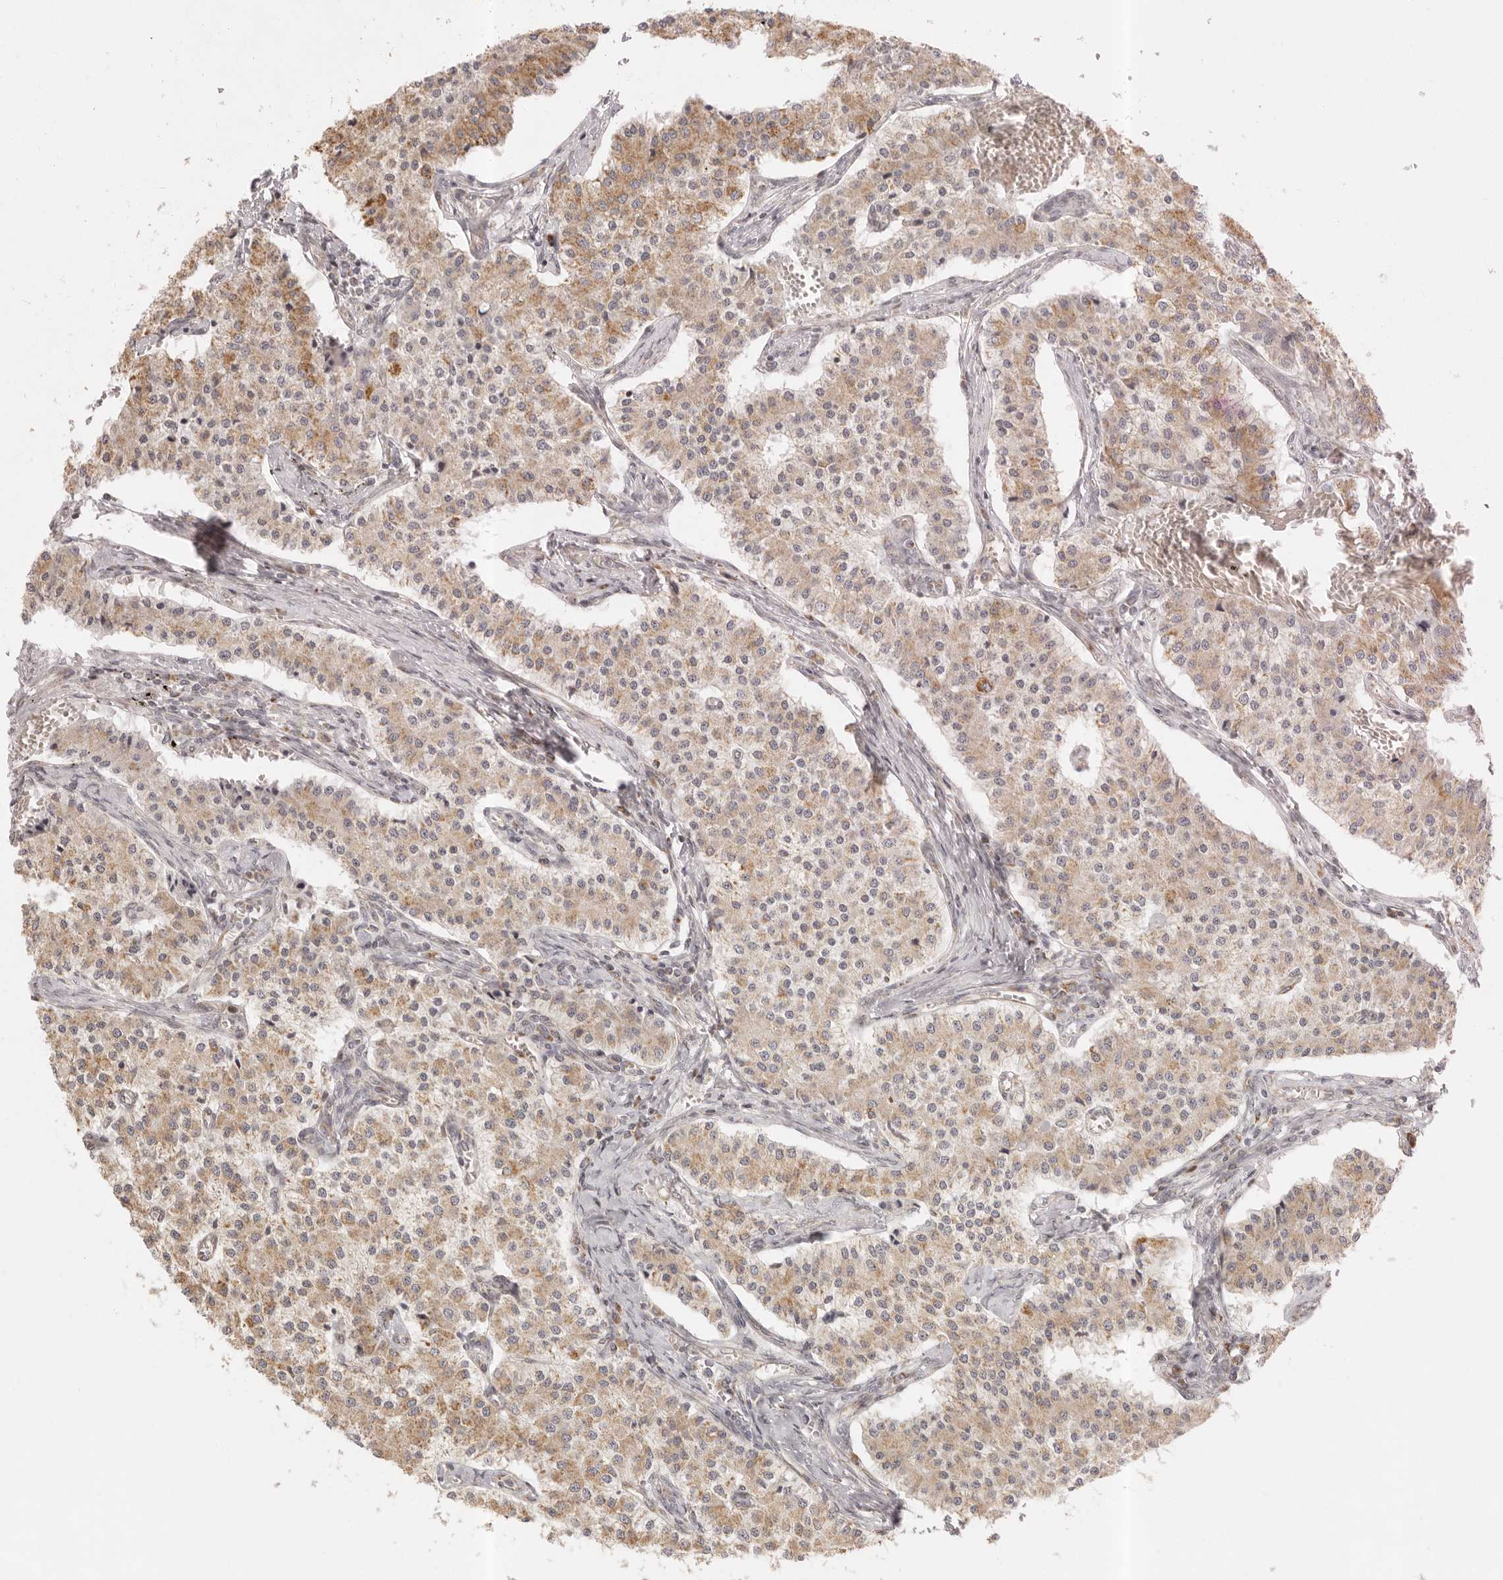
{"staining": {"intensity": "moderate", "quantity": ">75%", "location": "cytoplasmic/membranous"}, "tissue": "carcinoid", "cell_type": "Tumor cells", "image_type": "cancer", "snomed": [{"axis": "morphology", "description": "Carcinoid, malignant, NOS"}, {"axis": "topography", "description": "Colon"}], "caption": "Tumor cells show medium levels of moderate cytoplasmic/membranous expression in about >75% of cells in human carcinoid. (DAB (3,3'-diaminobenzidine) IHC, brown staining for protein, blue staining for nuclei).", "gene": "KDF1", "patient": {"sex": "female", "age": 52}}